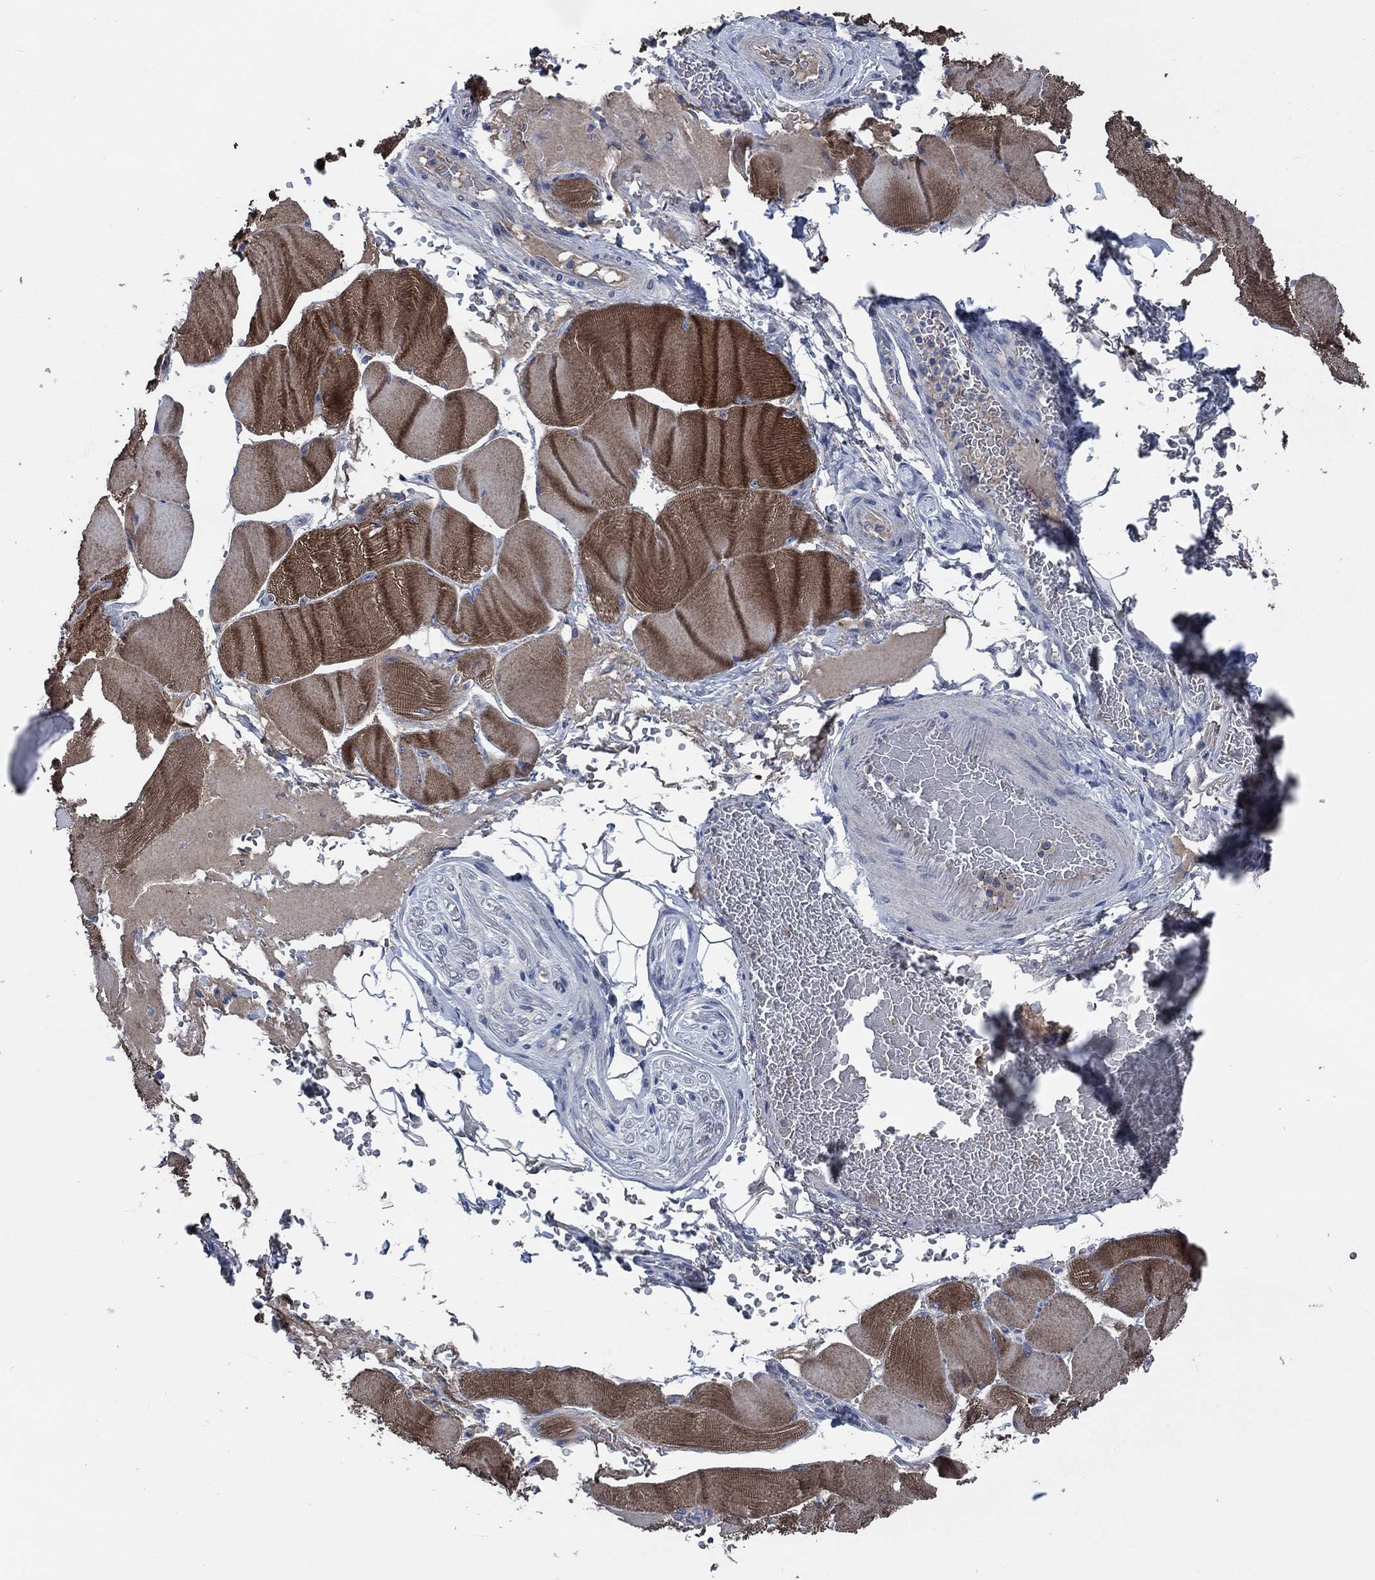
{"staining": {"intensity": "strong", "quantity": "<25%", "location": "cytoplasmic/membranous"}, "tissue": "skeletal muscle", "cell_type": "Myocytes", "image_type": "normal", "snomed": [{"axis": "morphology", "description": "Normal tissue, NOS"}, {"axis": "topography", "description": "Skeletal muscle"}], "caption": "High-power microscopy captured an immunohistochemistry (IHC) photomicrograph of normal skeletal muscle, revealing strong cytoplasmic/membranous staining in about <25% of myocytes.", "gene": "OBSCN", "patient": {"sex": "male", "age": 56}}